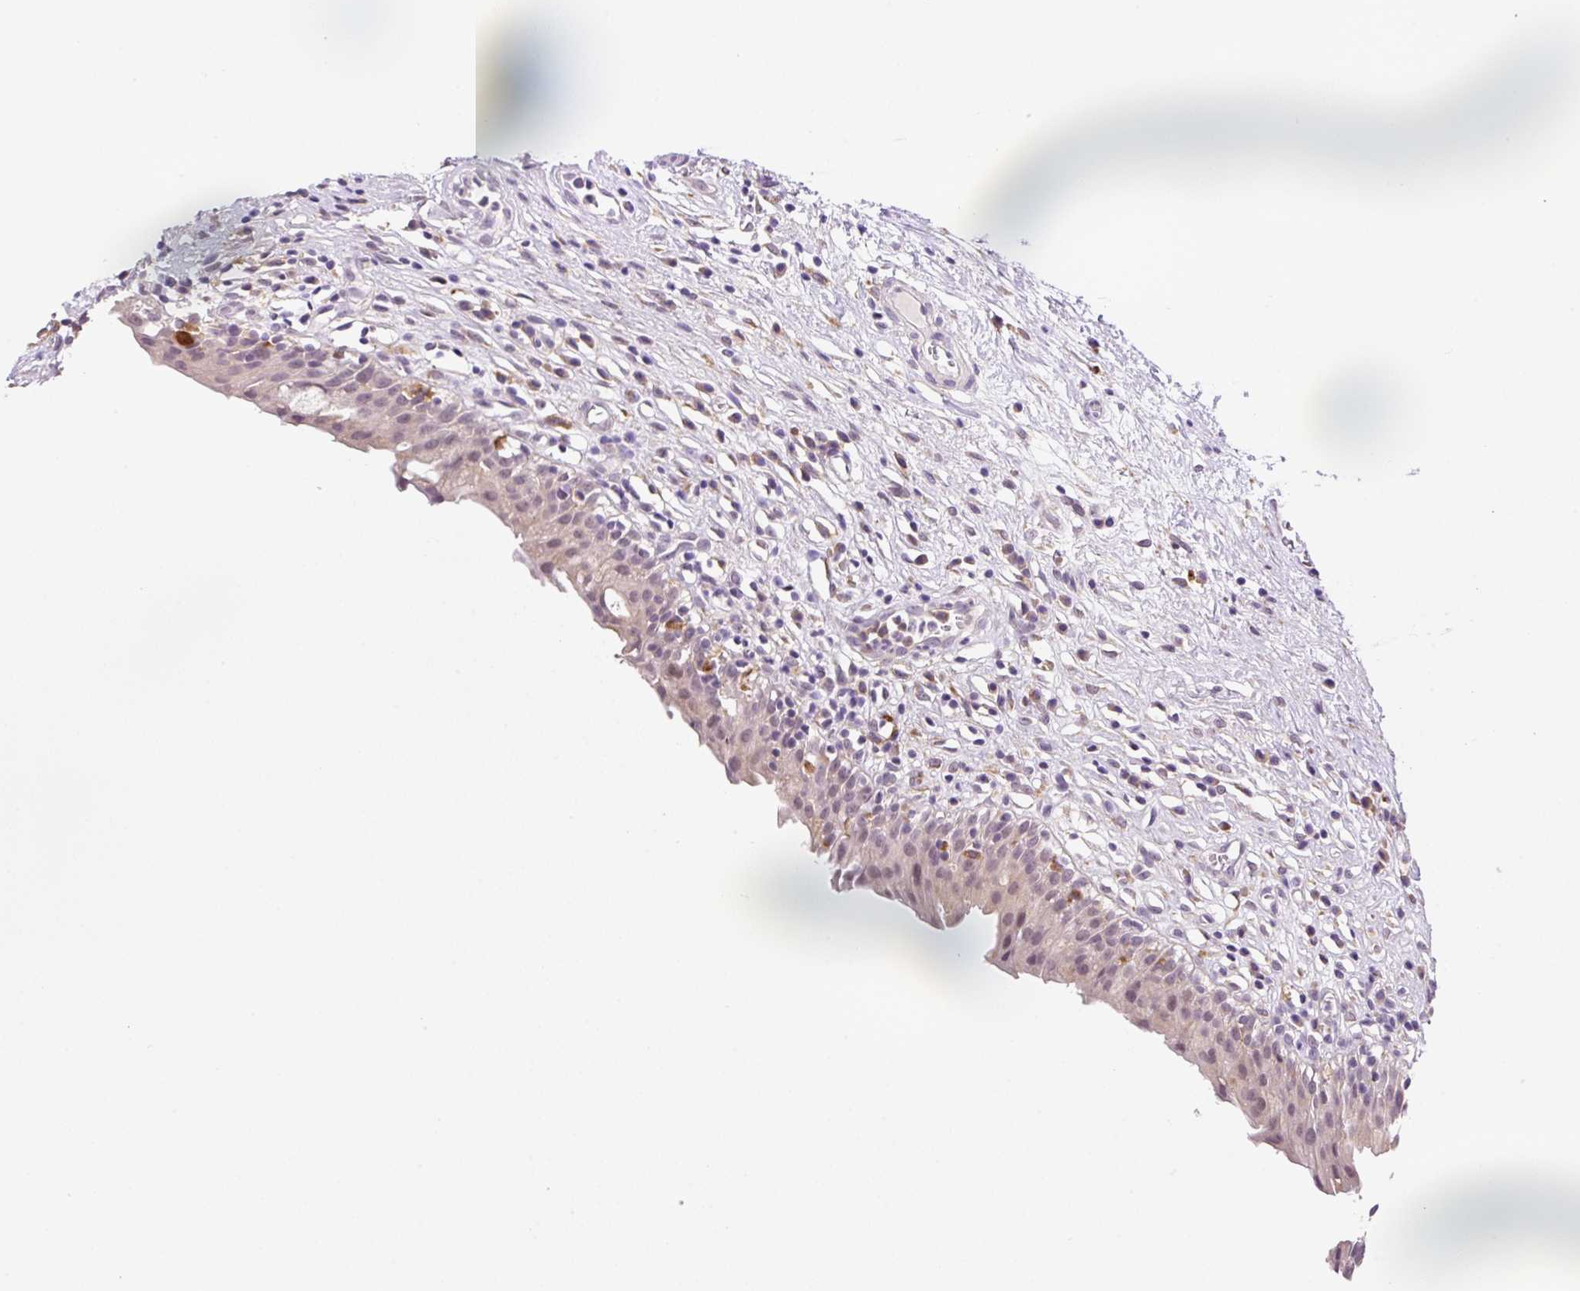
{"staining": {"intensity": "negative", "quantity": "none", "location": "none"}, "tissue": "urinary bladder", "cell_type": "Urothelial cells", "image_type": "normal", "snomed": [{"axis": "morphology", "description": "Normal tissue, NOS"}, {"axis": "morphology", "description": "Inflammation, NOS"}, {"axis": "topography", "description": "Urinary bladder"}], "caption": "Immunohistochemistry (IHC) histopathology image of benign human urinary bladder stained for a protein (brown), which demonstrates no positivity in urothelial cells.", "gene": "CEBPZOS", "patient": {"sex": "male", "age": 63}}